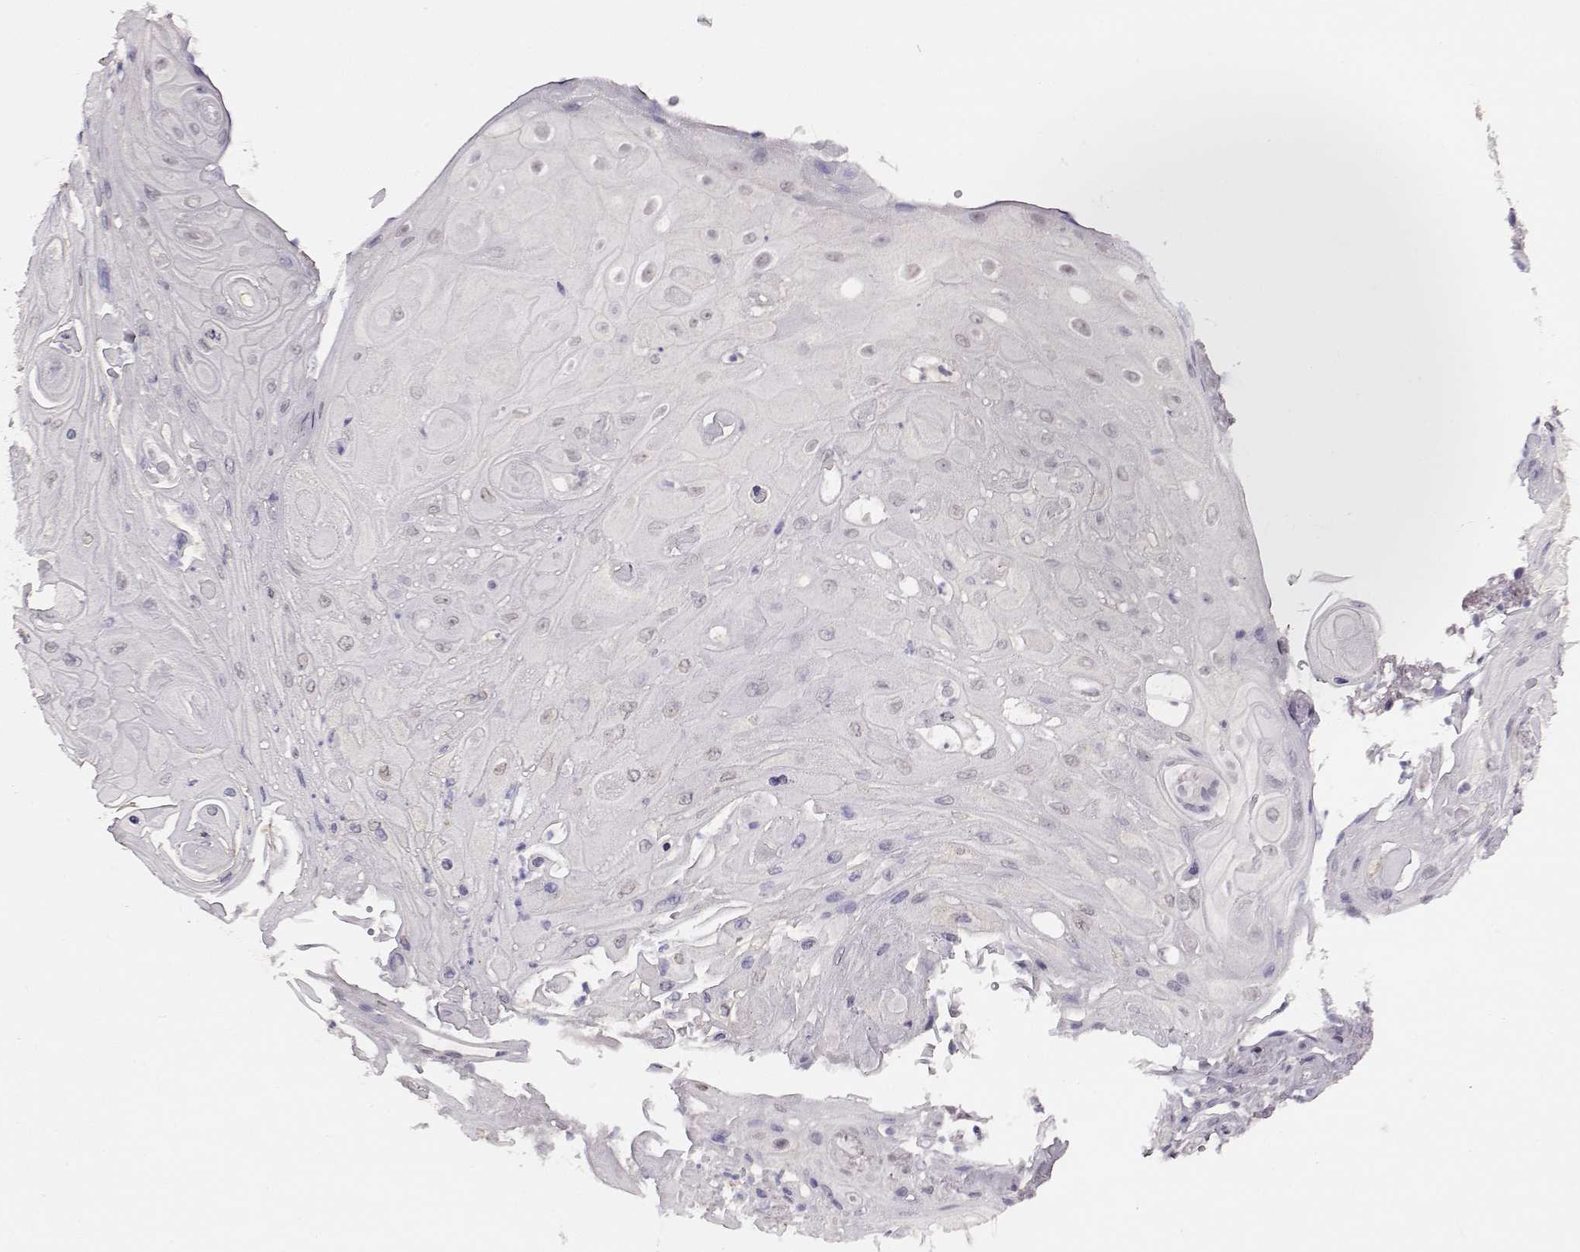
{"staining": {"intensity": "negative", "quantity": "none", "location": "none"}, "tissue": "skin cancer", "cell_type": "Tumor cells", "image_type": "cancer", "snomed": [{"axis": "morphology", "description": "Squamous cell carcinoma, NOS"}, {"axis": "topography", "description": "Skin"}], "caption": "Immunohistochemical staining of human skin squamous cell carcinoma exhibits no significant positivity in tumor cells.", "gene": "RP1L1", "patient": {"sex": "male", "age": 62}}